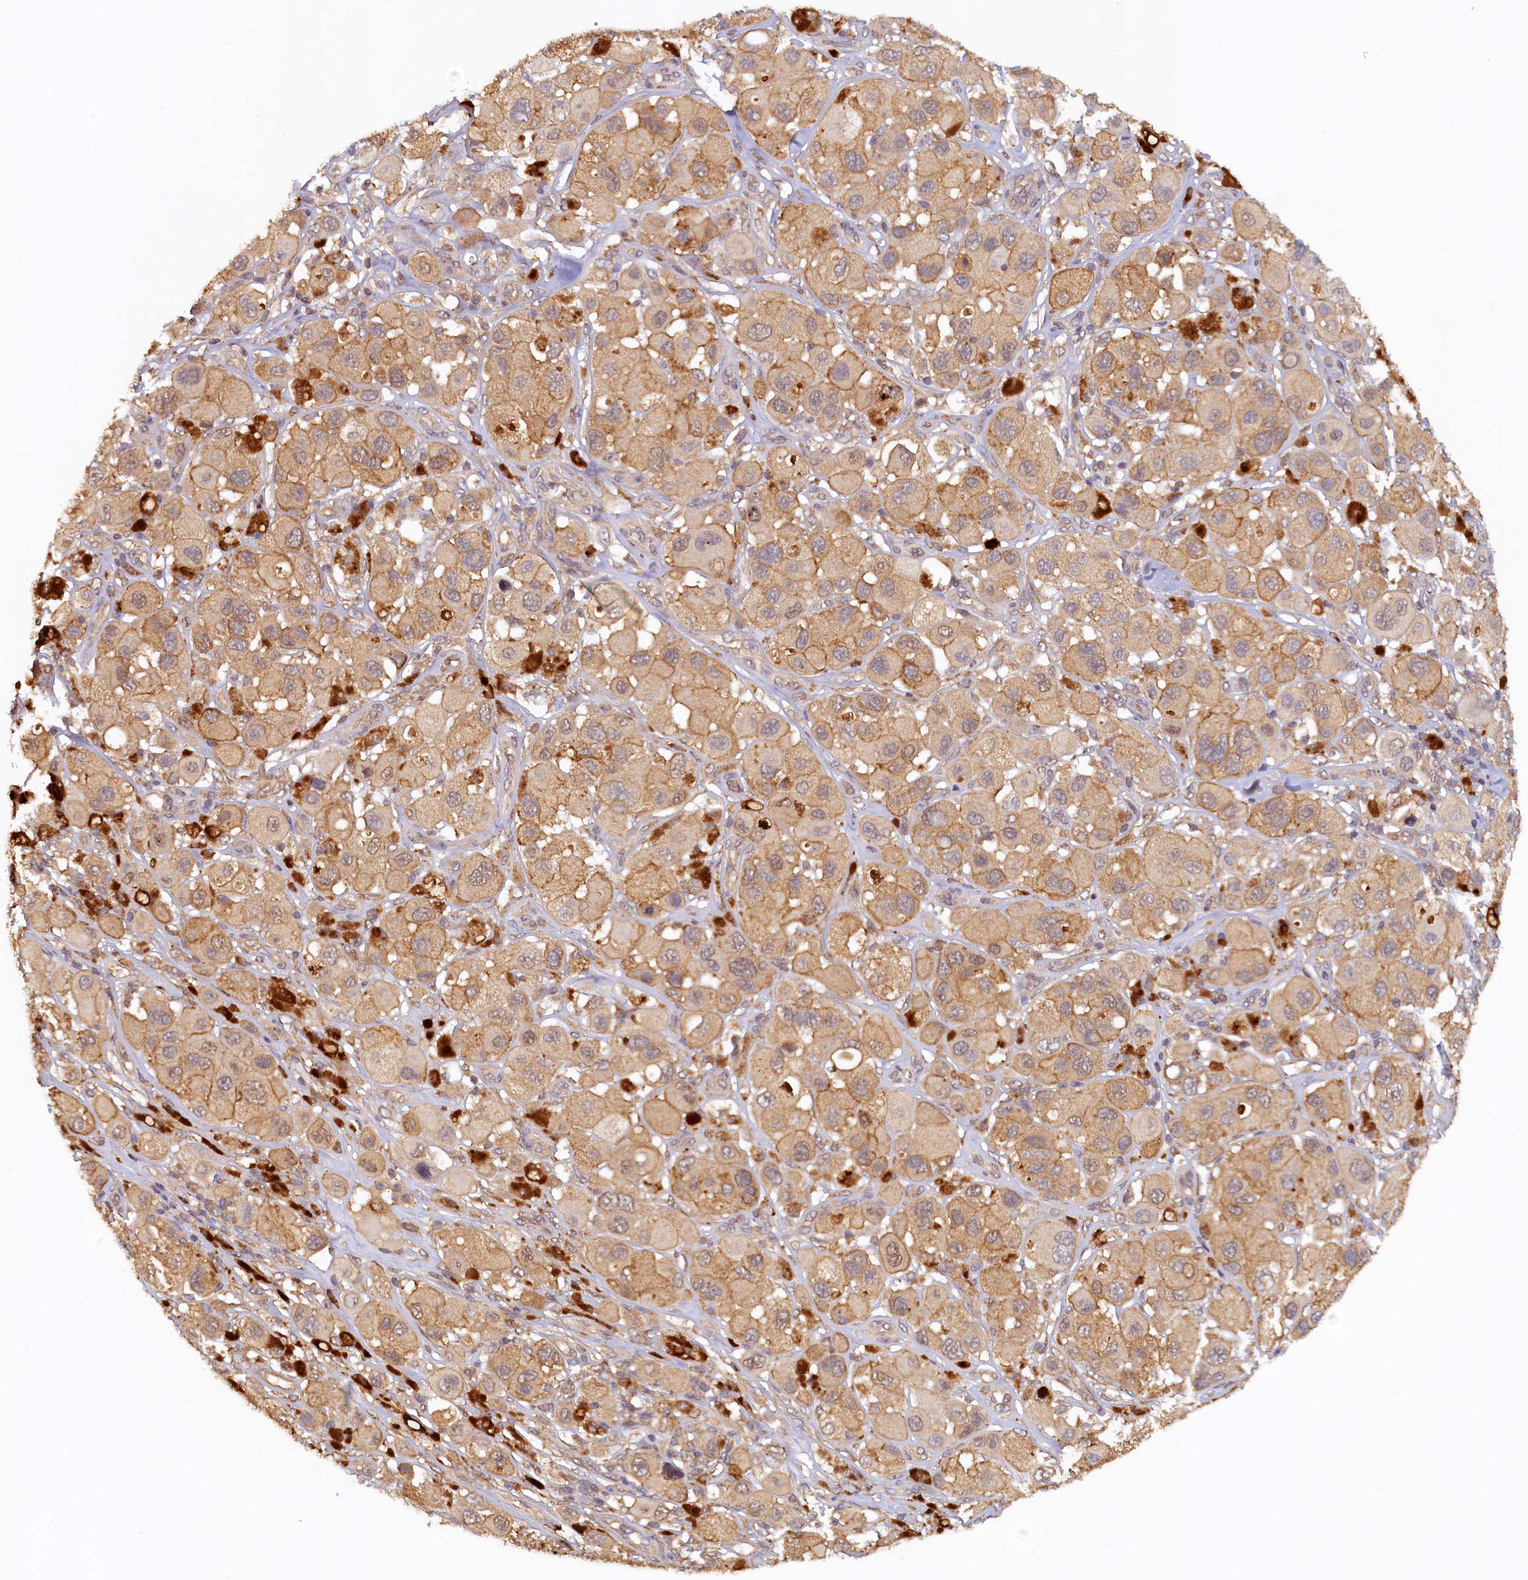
{"staining": {"intensity": "moderate", "quantity": ">75%", "location": "cytoplasmic/membranous"}, "tissue": "melanoma", "cell_type": "Tumor cells", "image_type": "cancer", "snomed": [{"axis": "morphology", "description": "Malignant melanoma, Metastatic site"}, {"axis": "topography", "description": "Skin"}], "caption": "DAB (3,3'-diaminobenzidine) immunohistochemical staining of human melanoma demonstrates moderate cytoplasmic/membranous protein expression in about >75% of tumor cells. Using DAB (brown) and hematoxylin (blue) stains, captured at high magnification using brightfield microscopy.", "gene": "UBL7", "patient": {"sex": "male", "age": 41}}